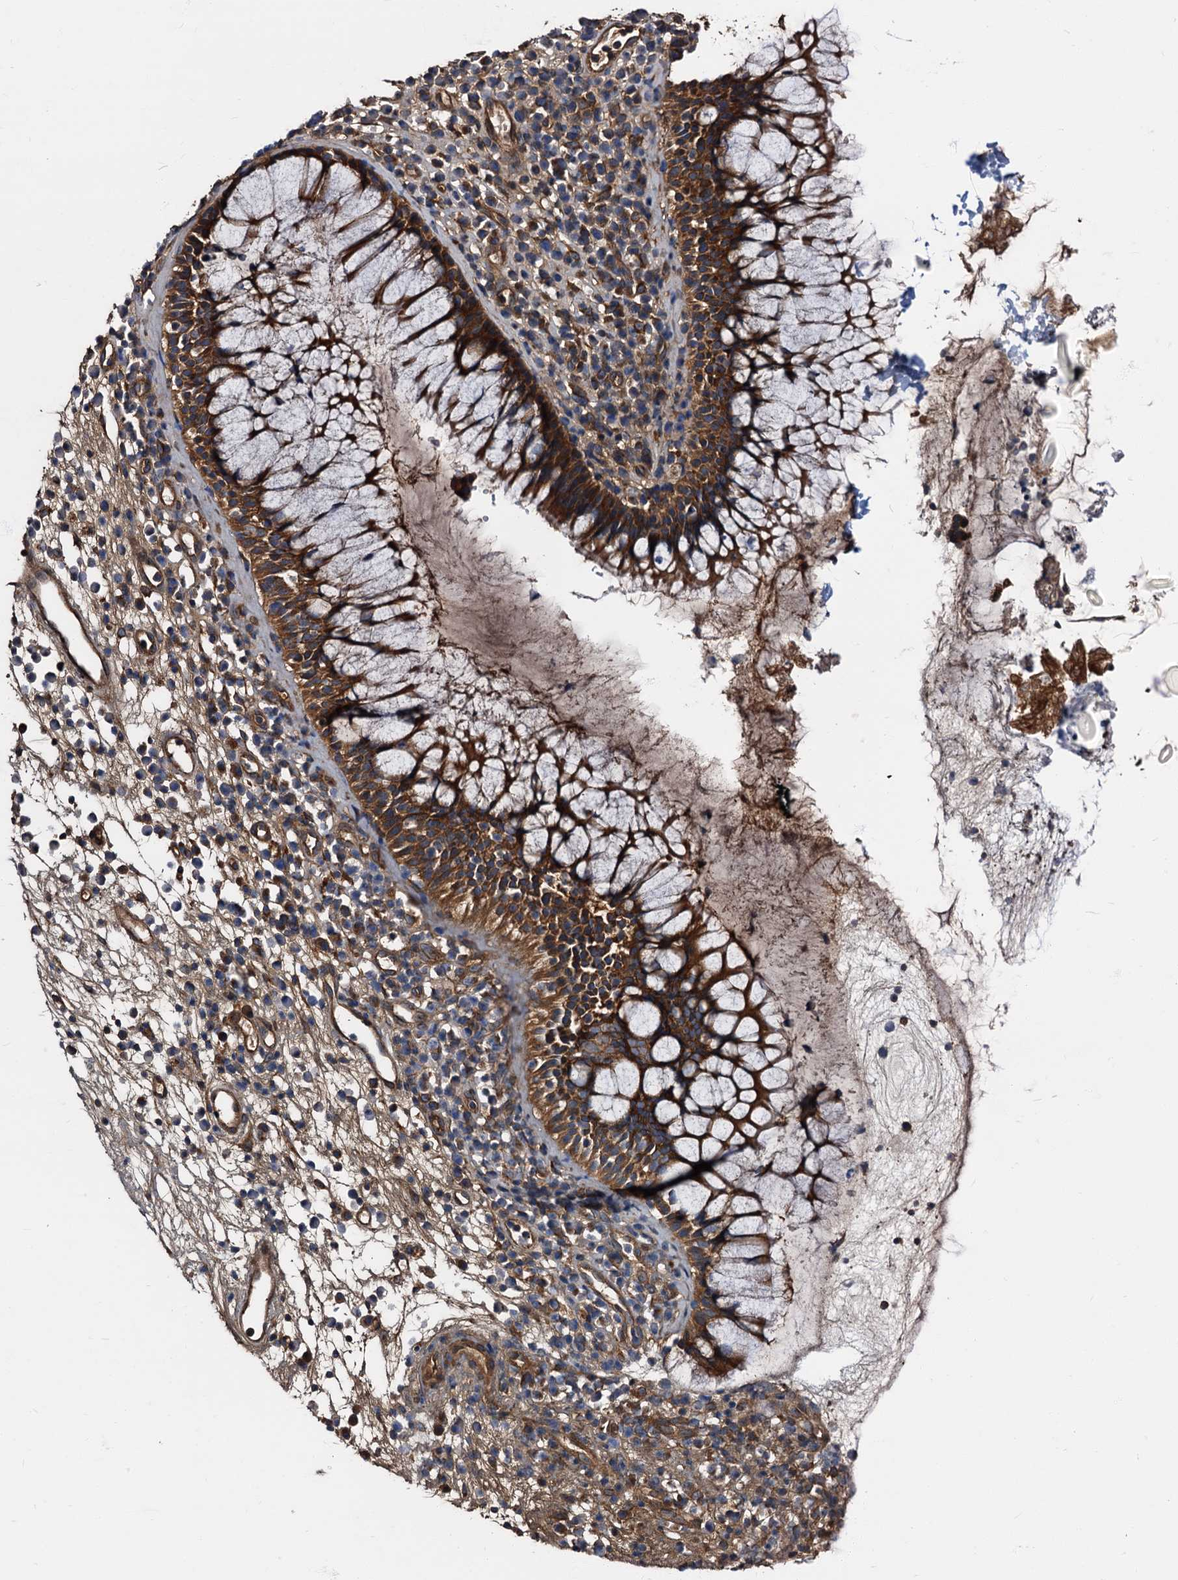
{"staining": {"intensity": "strong", "quantity": ">75%", "location": "cytoplasmic/membranous"}, "tissue": "nasopharynx", "cell_type": "Respiratory epithelial cells", "image_type": "normal", "snomed": [{"axis": "morphology", "description": "Normal tissue, NOS"}, {"axis": "morphology", "description": "Inflammation, NOS"}, {"axis": "topography", "description": "Nasopharynx"}], "caption": "Human nasopharynx stained with a brown dye exhibits strong cytoplasmic/membranous positive positivity in about >75% of respiratory epithelial cells.", "gene": "PEX5", "patient": {"sex": "male", "age": 70}}